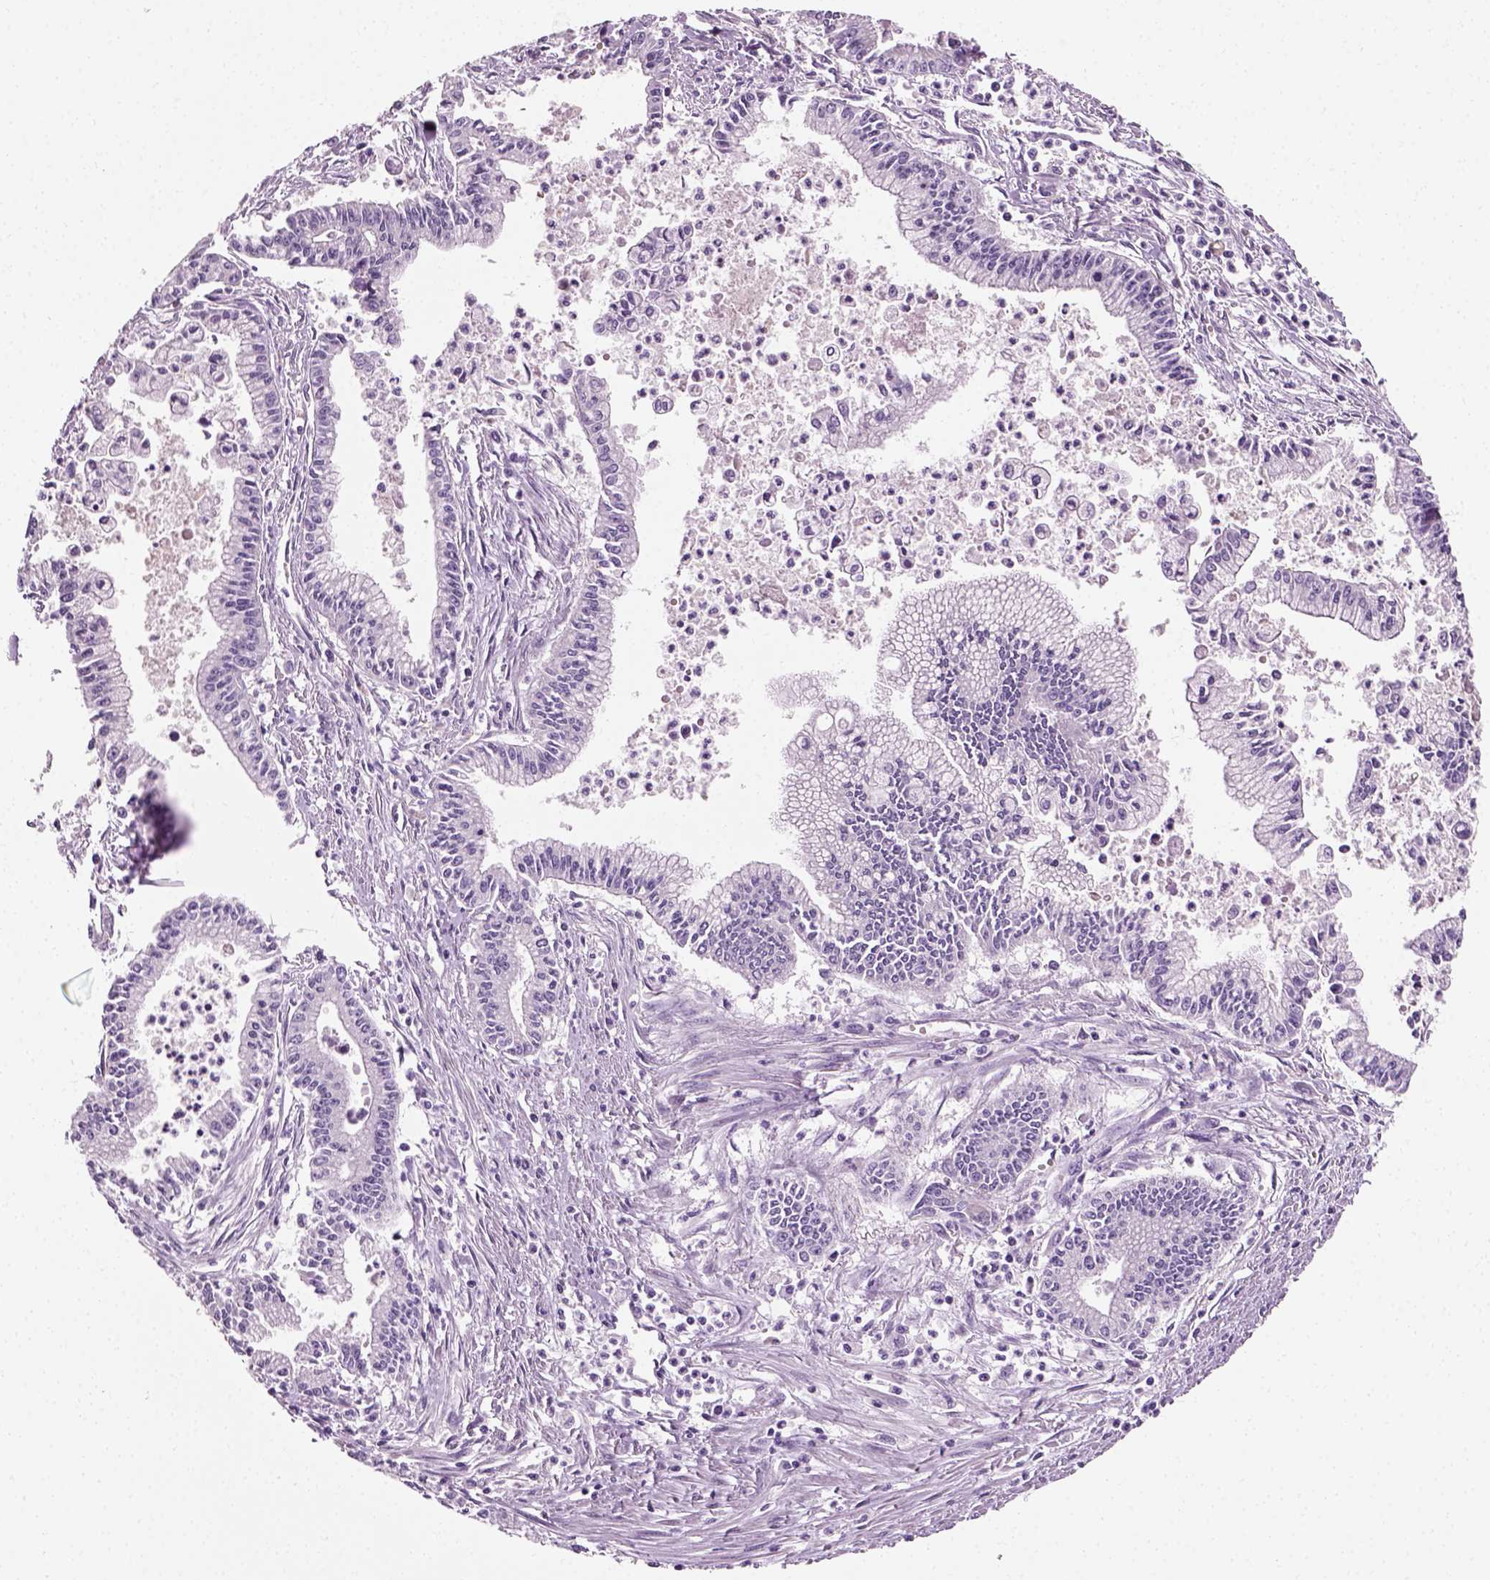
{"staining": {"intensity": "negative", "quantity": "none", "location": "none"}, "tissue": "pancreatic cancer", "cell_type": "Tumor cells", "image_type": "cancer", "snomed": [{"axis": "morphology", "description": "Adenocarcinoma, NOS"}, {"axis": "topography", "description": "Pancreas"}], "caption": "Tumor cells show no significant protein expression in pancreatic cancer.", "gene": "SPATA31E1", "patient": {"sex": "female", "age": 65}}